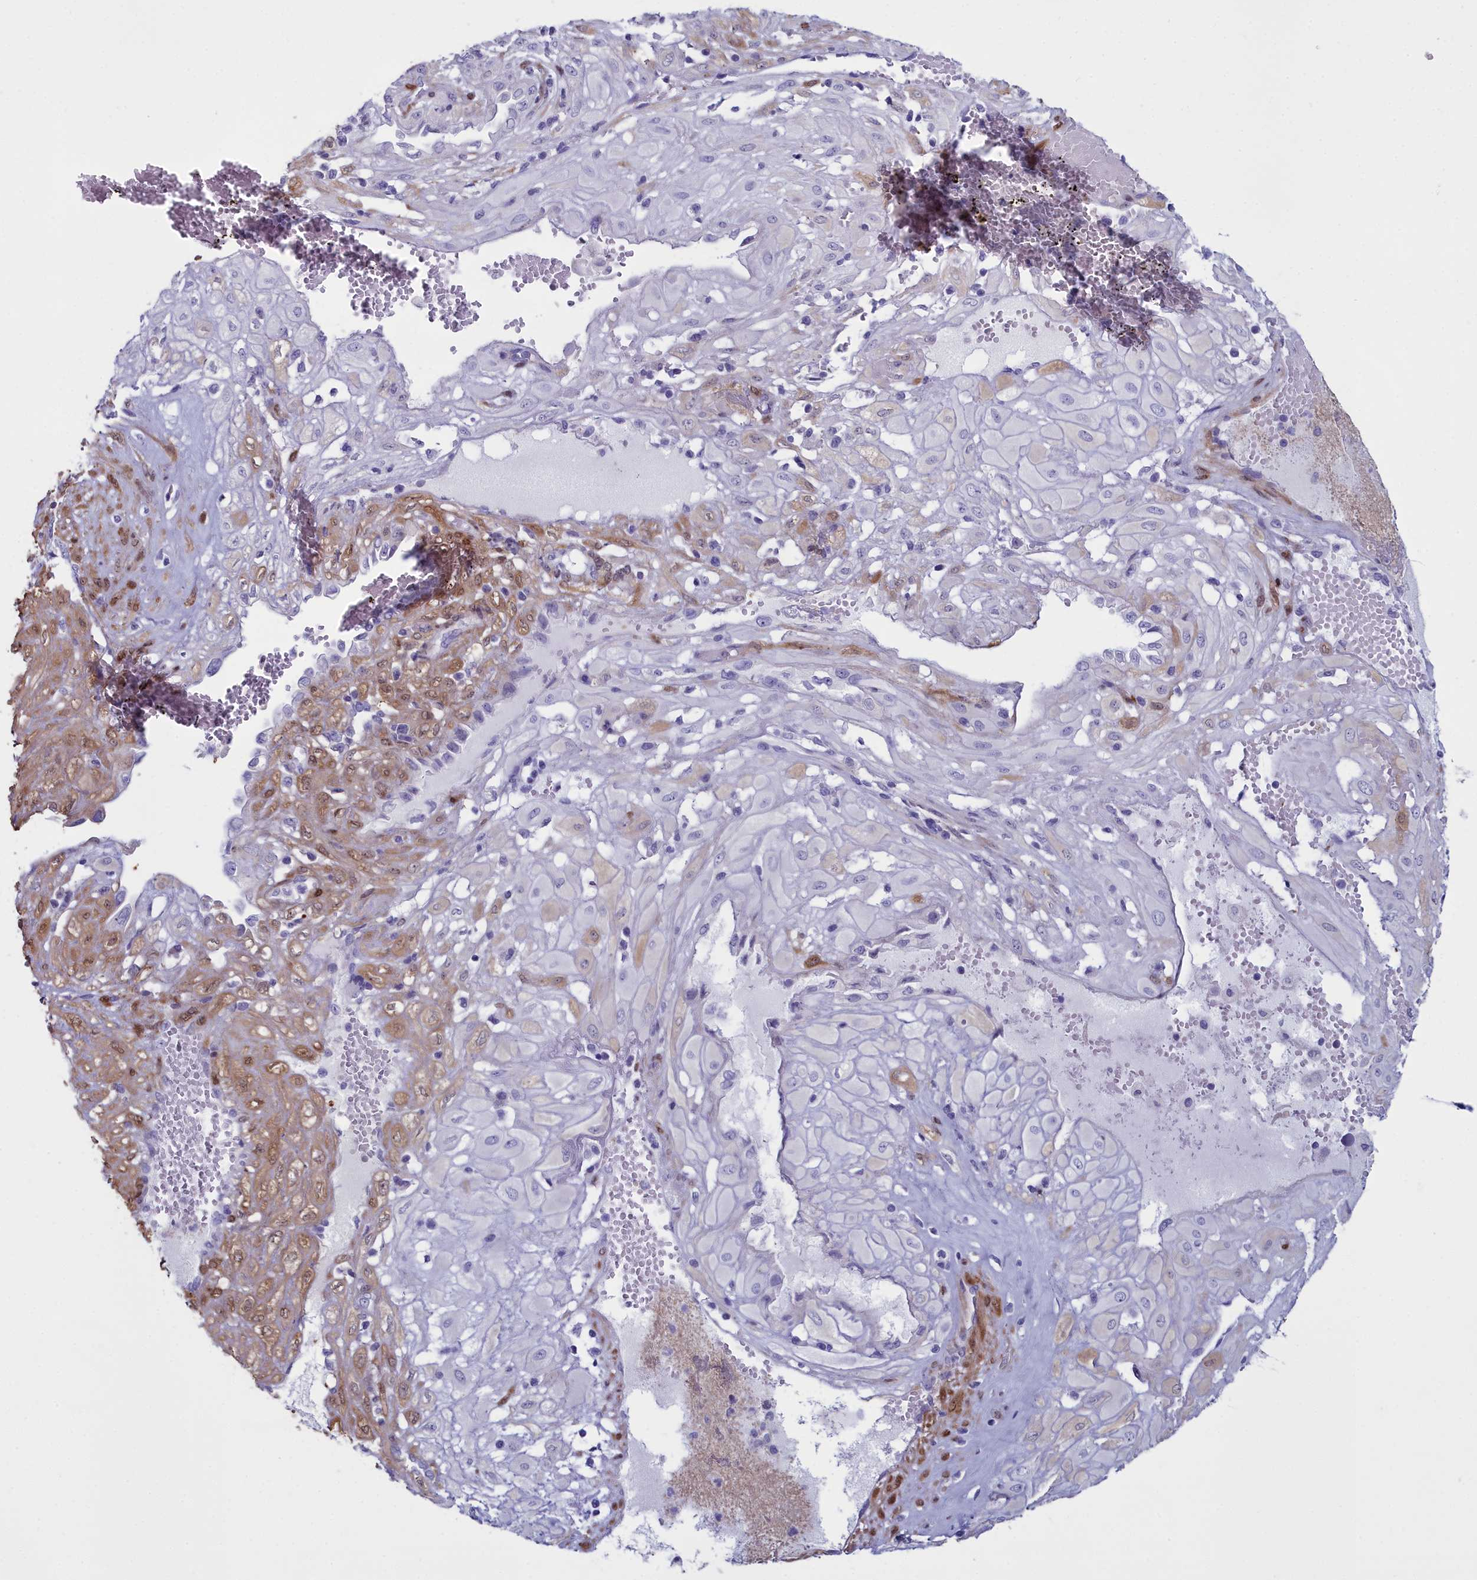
{"staining": {"intensity": "moderate", "quantity": "<25%", "location": "cytoplasmic/membranous,nuclear"}, "tissue": "cervical cancer", "cell_type": "Tumor cells", "image_type": "cancer", "snomed": [{"axis": "morphology", "description": "Squamous cell carcinoma, NOS"}, {"axis": "topography", "description": "Cervix"}], "caption": "Human cervical squamous cell carcinoma stained with a protein marker displays moderate staining in tumor cells.", "gene": "PPP1R14A", "patient": {"sex": "female", "age": 36}}